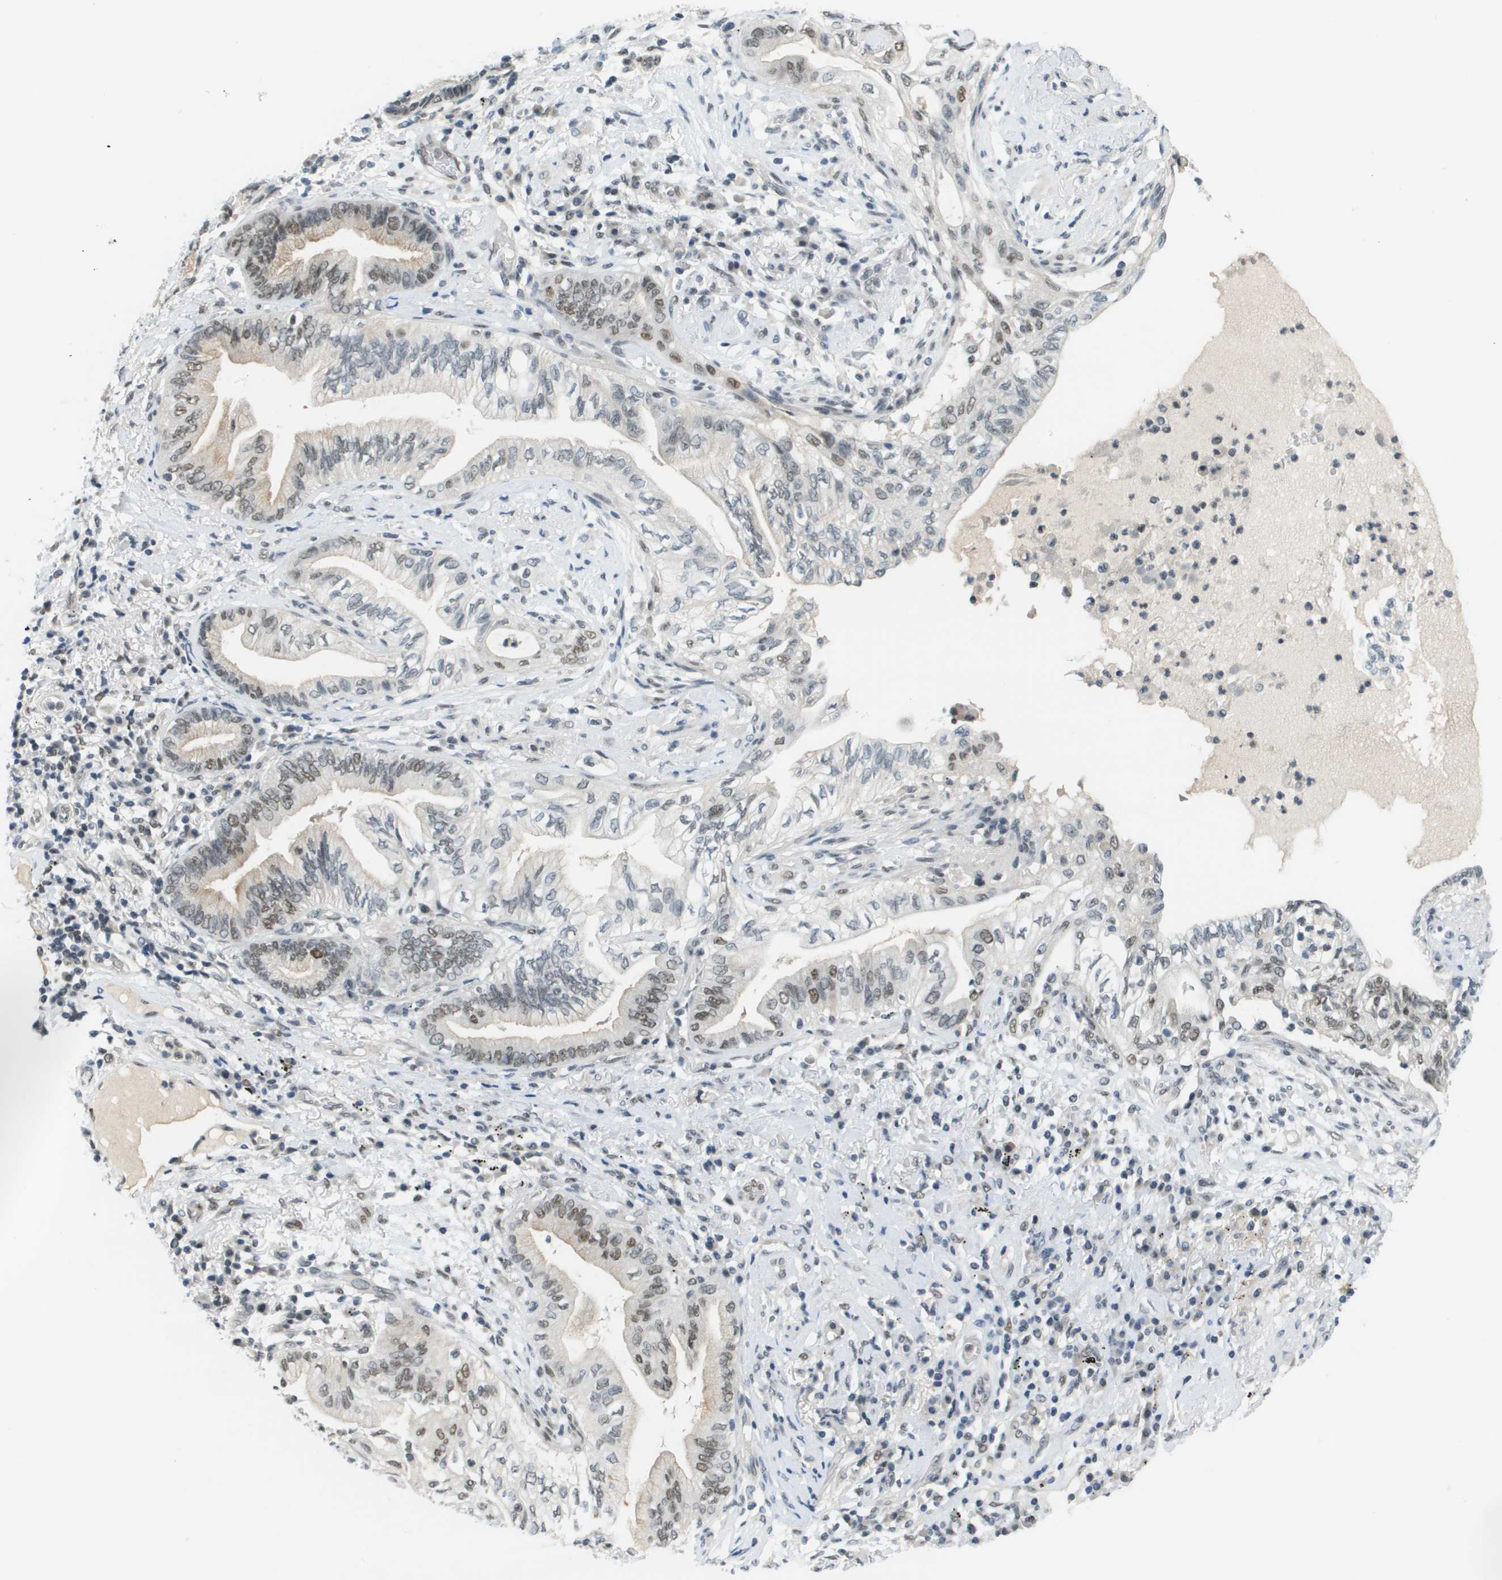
{"staining": {"intensity": "moderate", "quantity": "<25%", "location": "nuclear"}, "tissue": "lung cancer", "cell_type": "Tumor cells", "image_type": "cancer", "snomed": [{"axis": "morphology", "description": "Normal tissue, NOS"}, {"axis": "morphology", "description": "Adenocarcinoma, NOS"}, {"axis": "topography", "description": "Bronchus"}, {"axis": "topography", "description": "Lung"}], "caption": "Tumor cells show low levels of moderate nuclear staining in approximately <25% of cells in adenocarcinoma (lung). (DAB = brown stain, brightfield microscopy at high magnification).", "gene": "CBX5", "patient": {"sex": "female", "age": 70}}